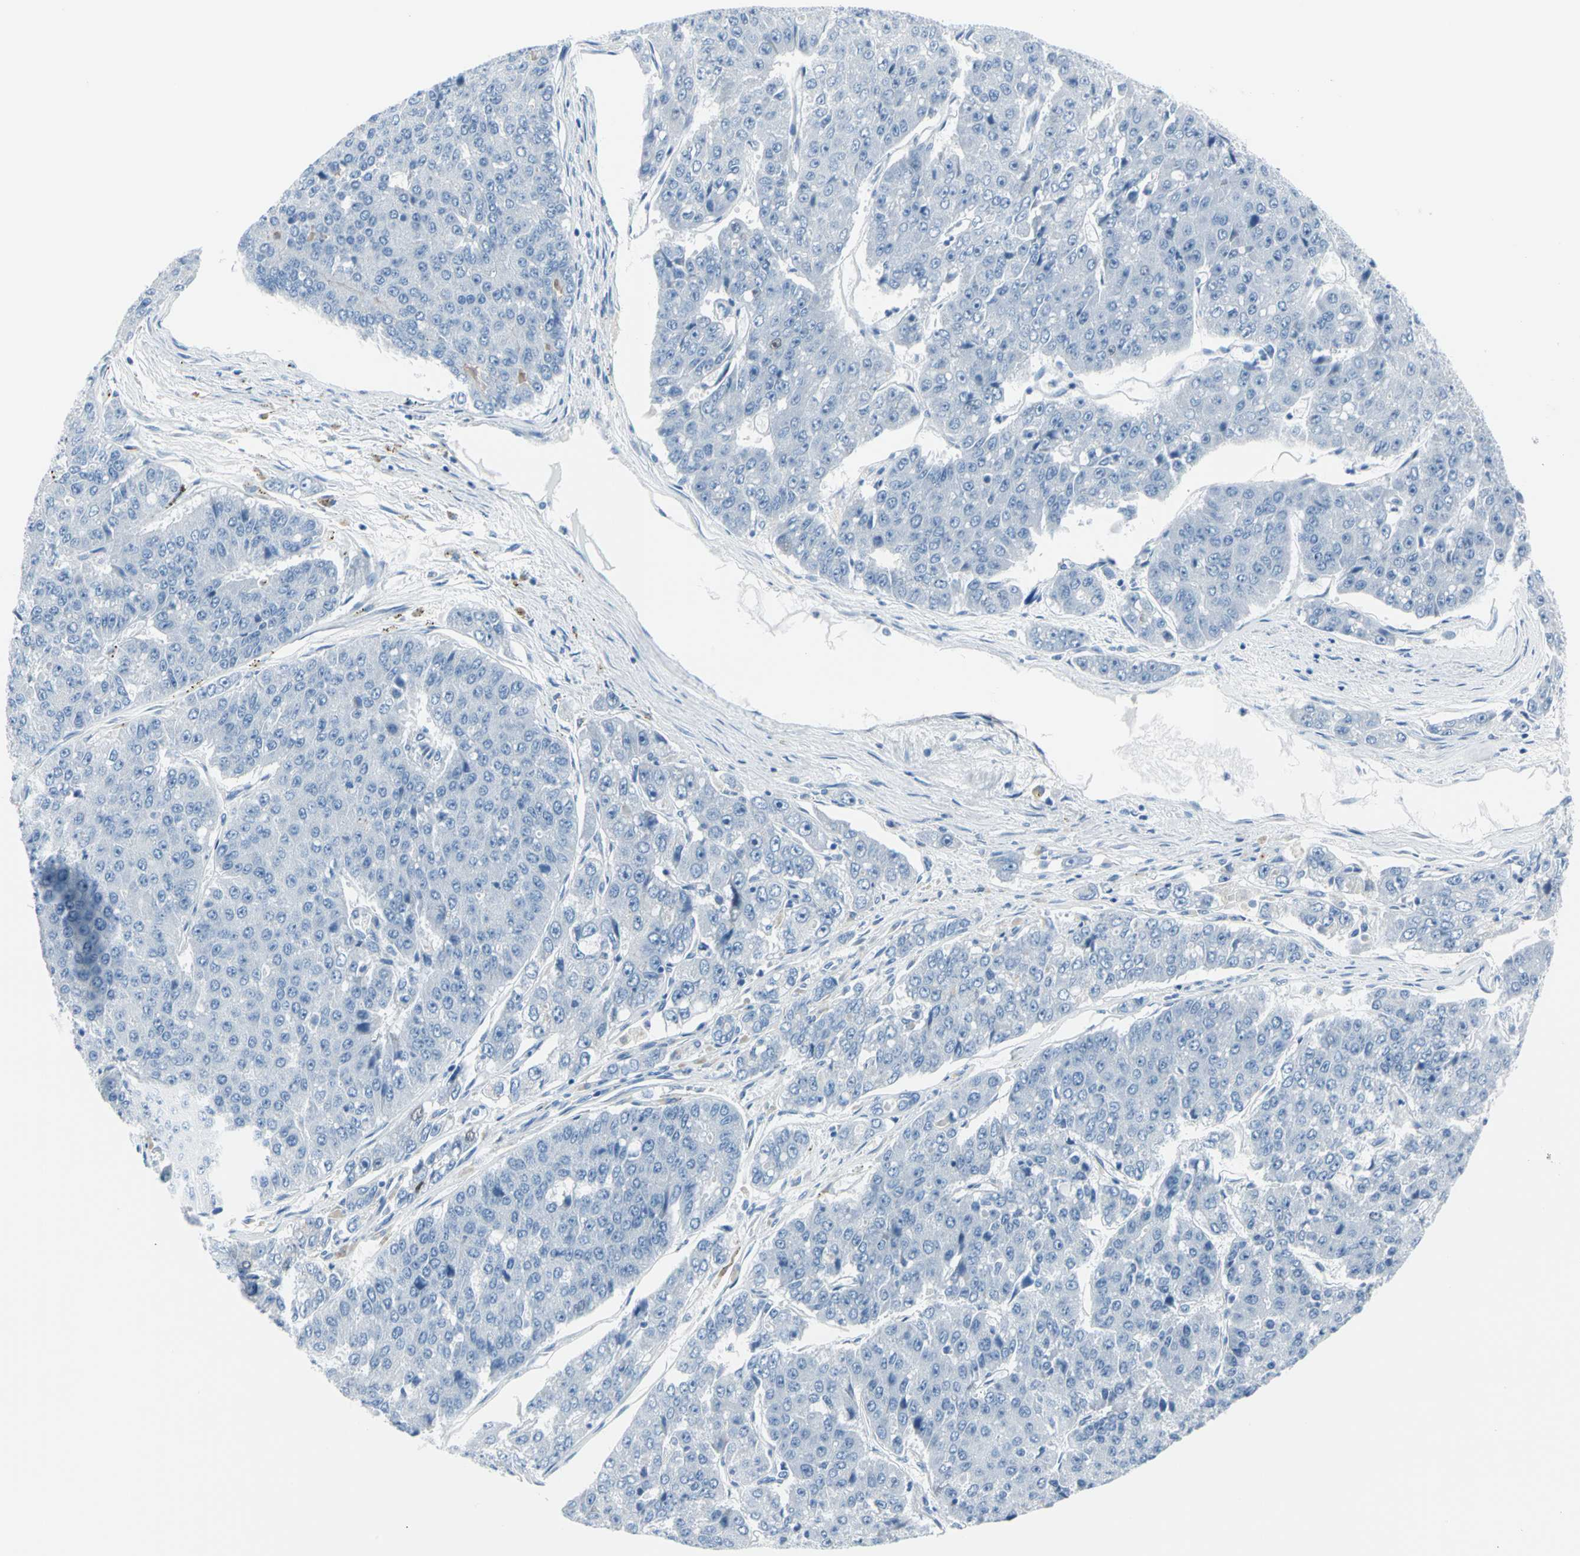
{"staining": {"intensity": "negative", "quantity": "none", "location": "none"}, "tissue": "pancreatic cancer", "cell_type": "Tumor cells", "image_type": "cancer", "snomed": [{"axis": "morphology", "description": "Adenocarcinoma, NOS"}, {"axis": "topography", "description": "Pancreas"}], "caption": "Immunohistochemistry histopathology image of pancreatic cancer (adenocarcinoma) stained for a protein (brown), which reveals no staining in tumor cells.", "gene": "TPO", "patient": {"sex": "male", "age": 50}}